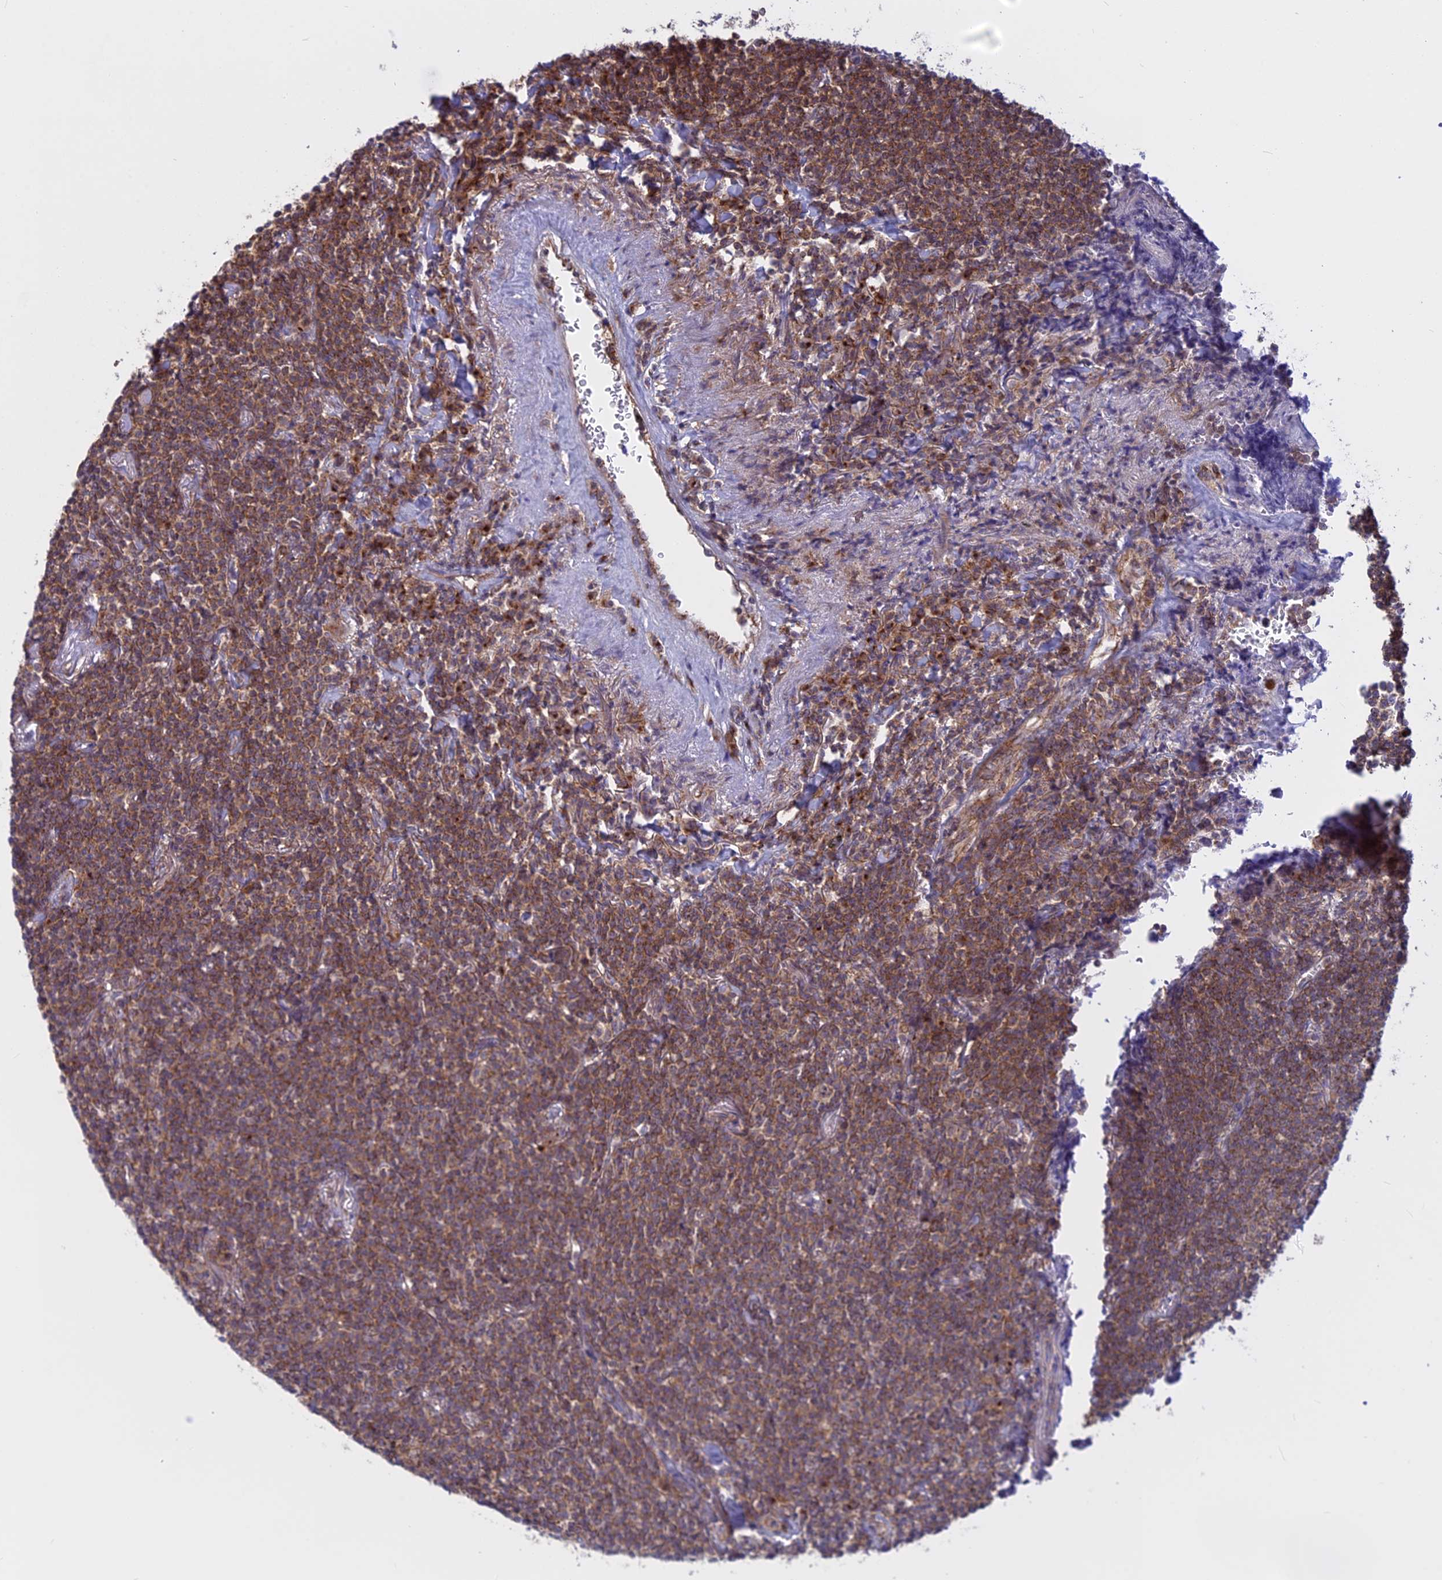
{"staining": {"intensity": "moderate", "quantity": ">75%", "location": "cytoplasmic/membranous"}, "tissue": "lymphoma", "cell_type": "Tumor cells", "image_type": "cancer", "snomed": [{"axis": "morphology", "description": "Malignant lymphoma, non-Hodgkin's type, Low grade"}, {"axis": "topography", "description": "Lung"}], "caption": "This micrograph shows immunohistochemistry staining of human lymphoma, with medium moderate cytoplasmic/membranous expression in approximately >75% of tumor cells.", "gene": "CLINT1", "patient": {"sex": "female", "age": 71}}